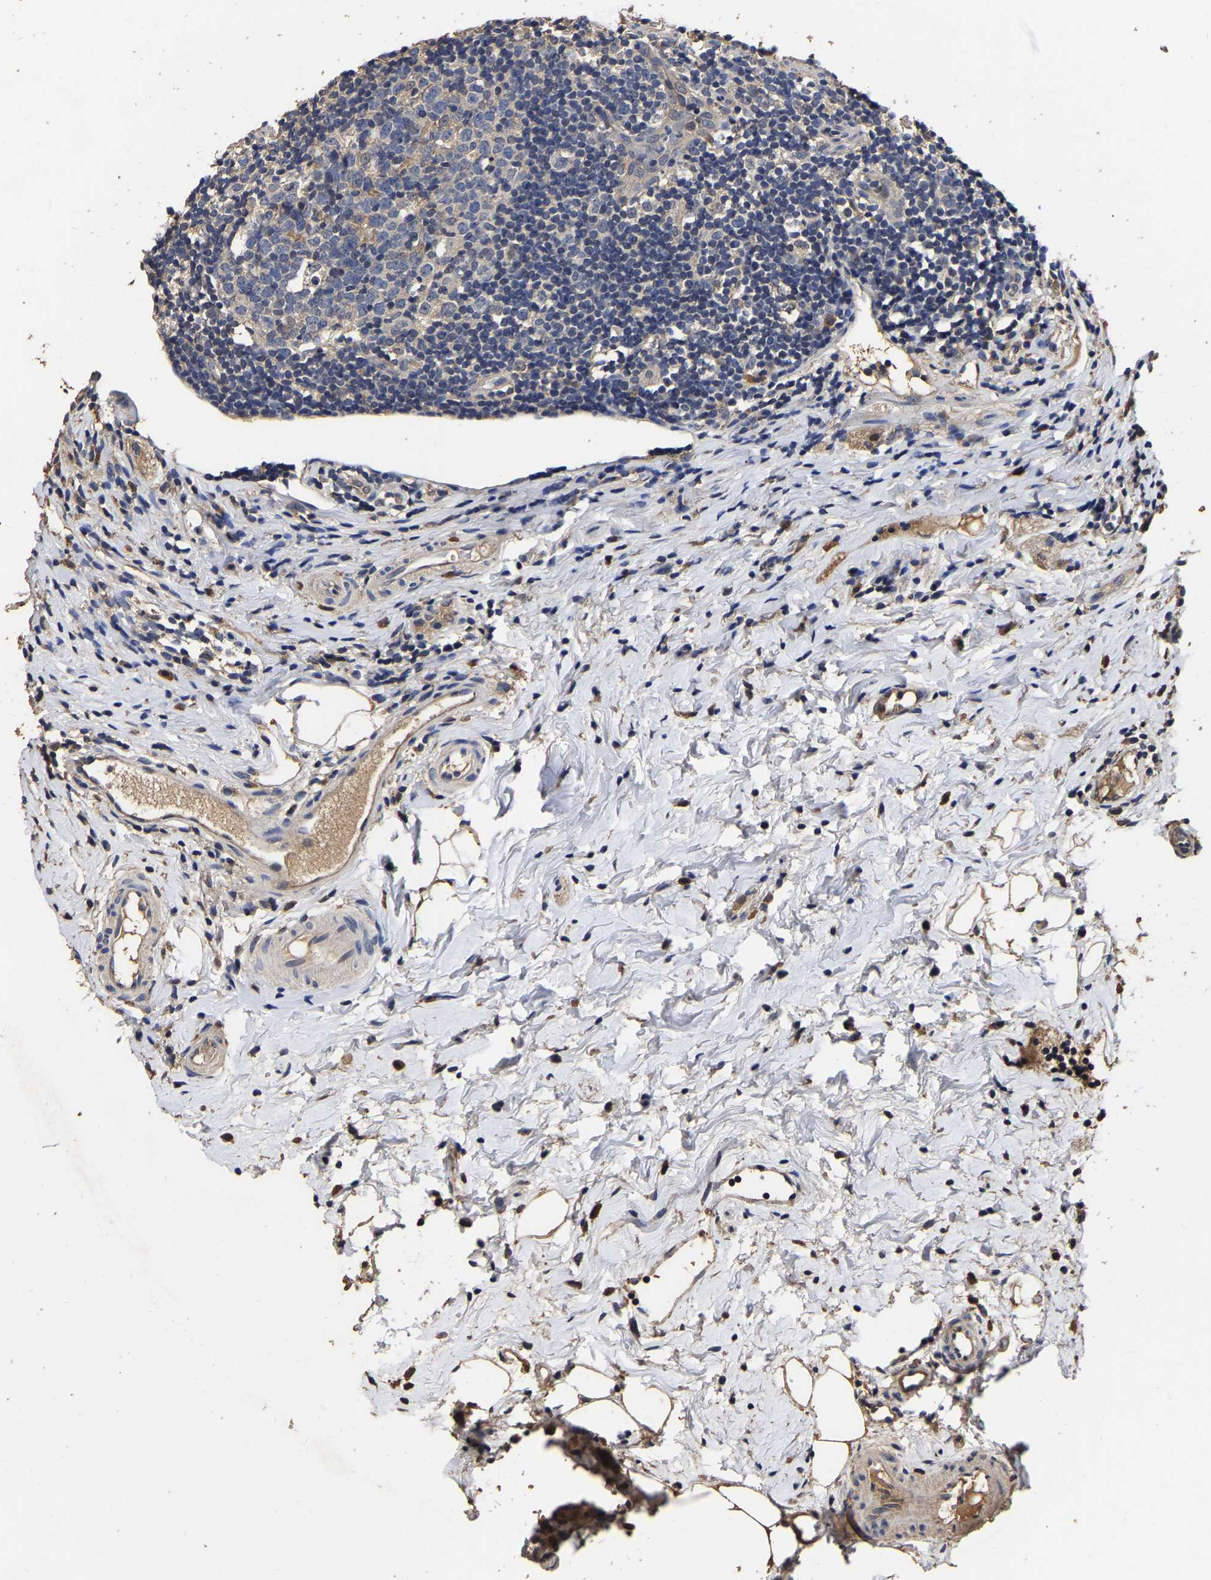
{"staining": {"intensity": "moderate", "quantity": ">75%", "location": "cytoplasmic/membranous"}, "tissue": "appendix", "cell_type": "Glandular cells", "image_type": "normal", "snomed": [{"axis": "morphology", "description": "Normal tissue, NOS"}, {"axis": "topography", "description": "Appendix"}], "caption": "An immunohistochemistry (IHC) image of normal tissue is shown. Protein staining in brown highlights moderate cytoplasmic/membranous positivity in appendix within glandular cells. (Stains: DAB (3,3'-diaminobenzidine) in brown, nuclei in blue, Microscopy: brightfield microscopy at high magnification).", "gene": "STK32C", "patient": {"sex": "female", "age": 20}}